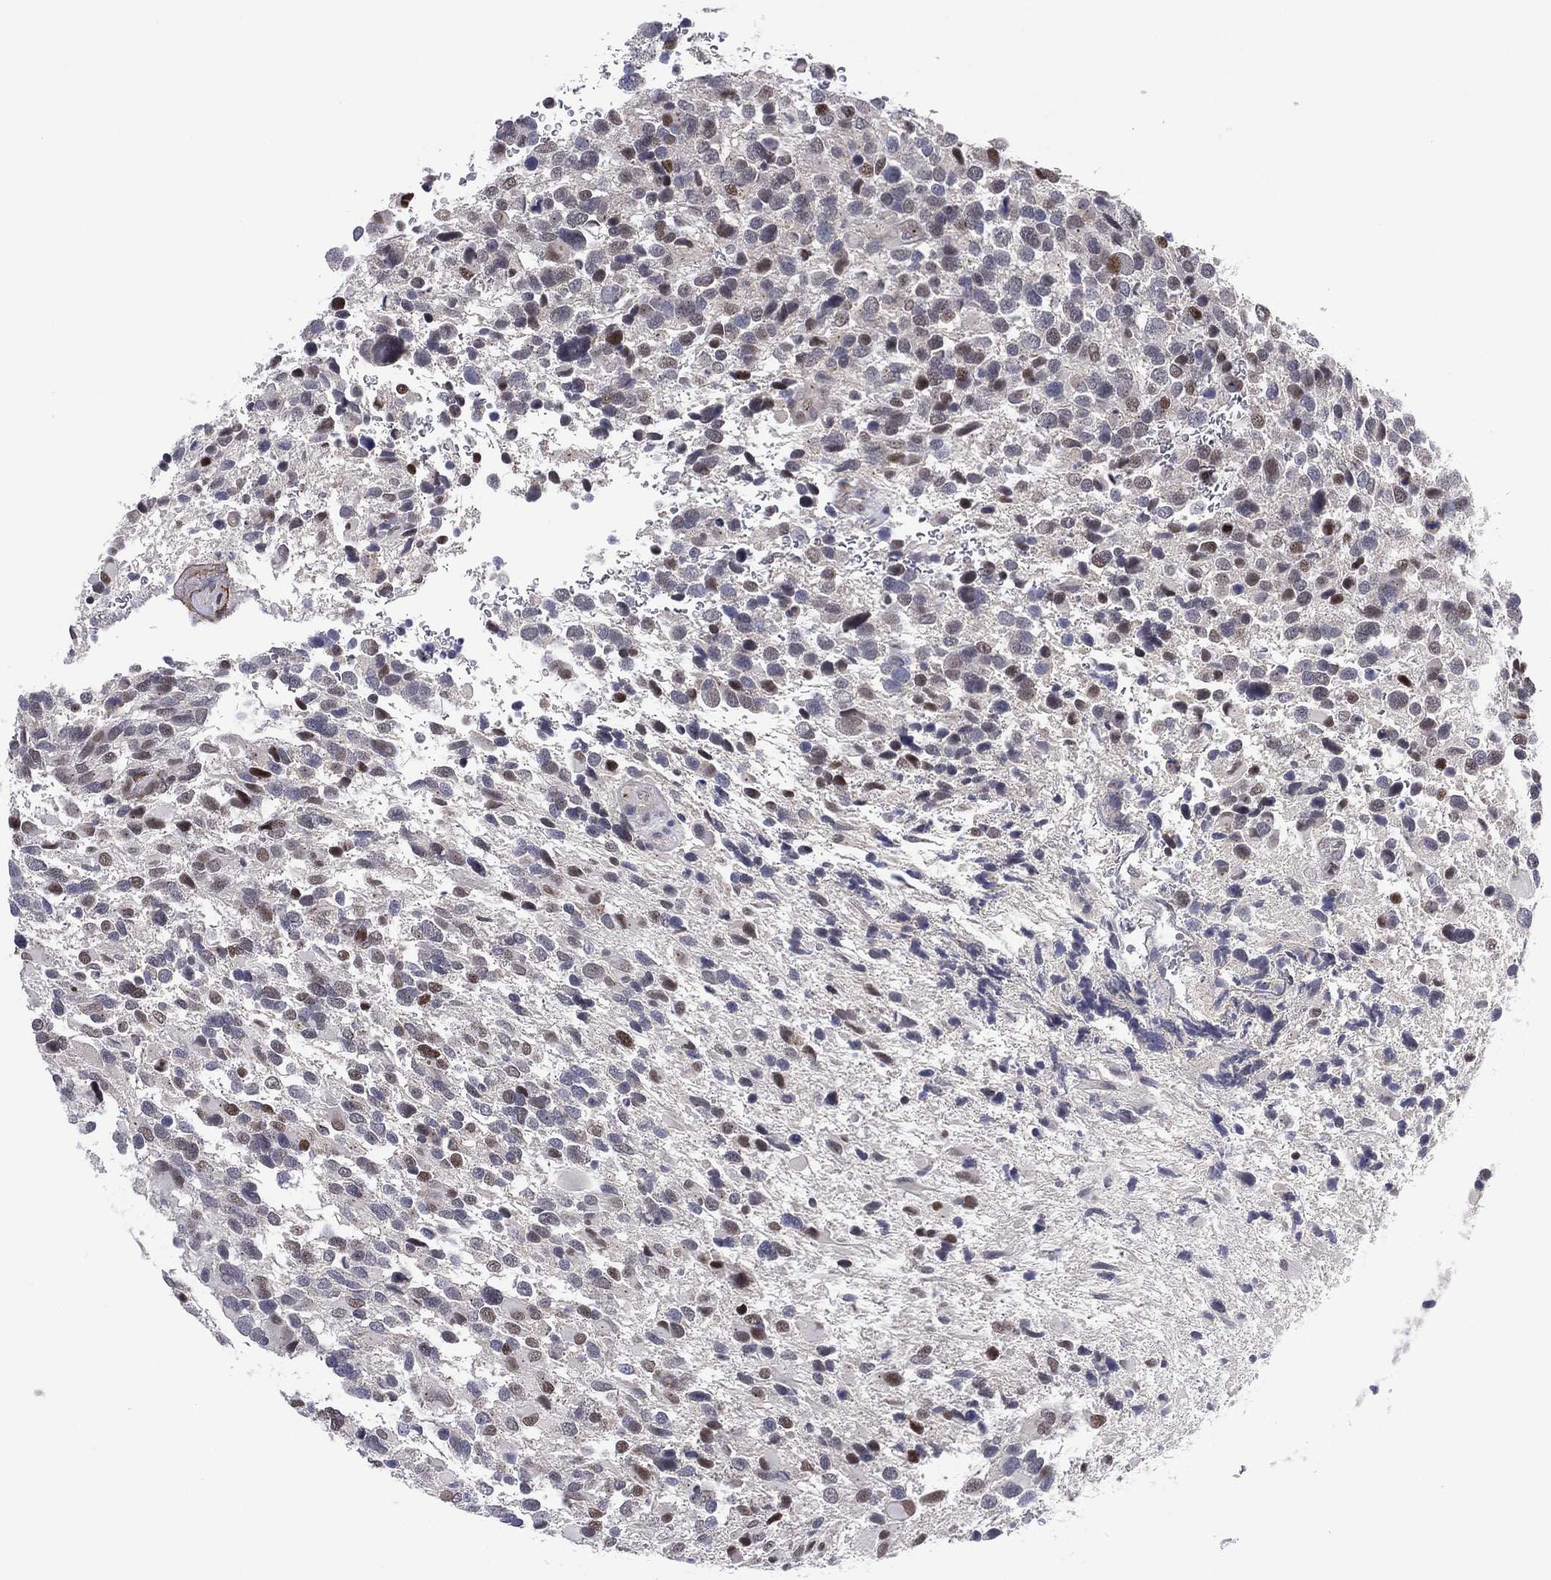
{"staining": {"intensity": "moderate", "quantity": "<25%", "location": "cytoplasmic/membranous,nuclear"}, "tissue": "glioma", "cell_type": "Tumor cells", "image_type": "cancer", "snomed": [{"axis": "morphology", "description": "Glioma, malignant, Low grade"}, {"axis": "topography", "description": "Brain"}], "caption": "This photomicrograph demonstrates immunohistochemistry staining of low-grade glioma (malignant), with low moderate cytoplasmic/membranous and nuclear positivity in approximately <25% of tumor cells.", "gene": "GSE1", "patient": {"sex": "female", "age": 32}}